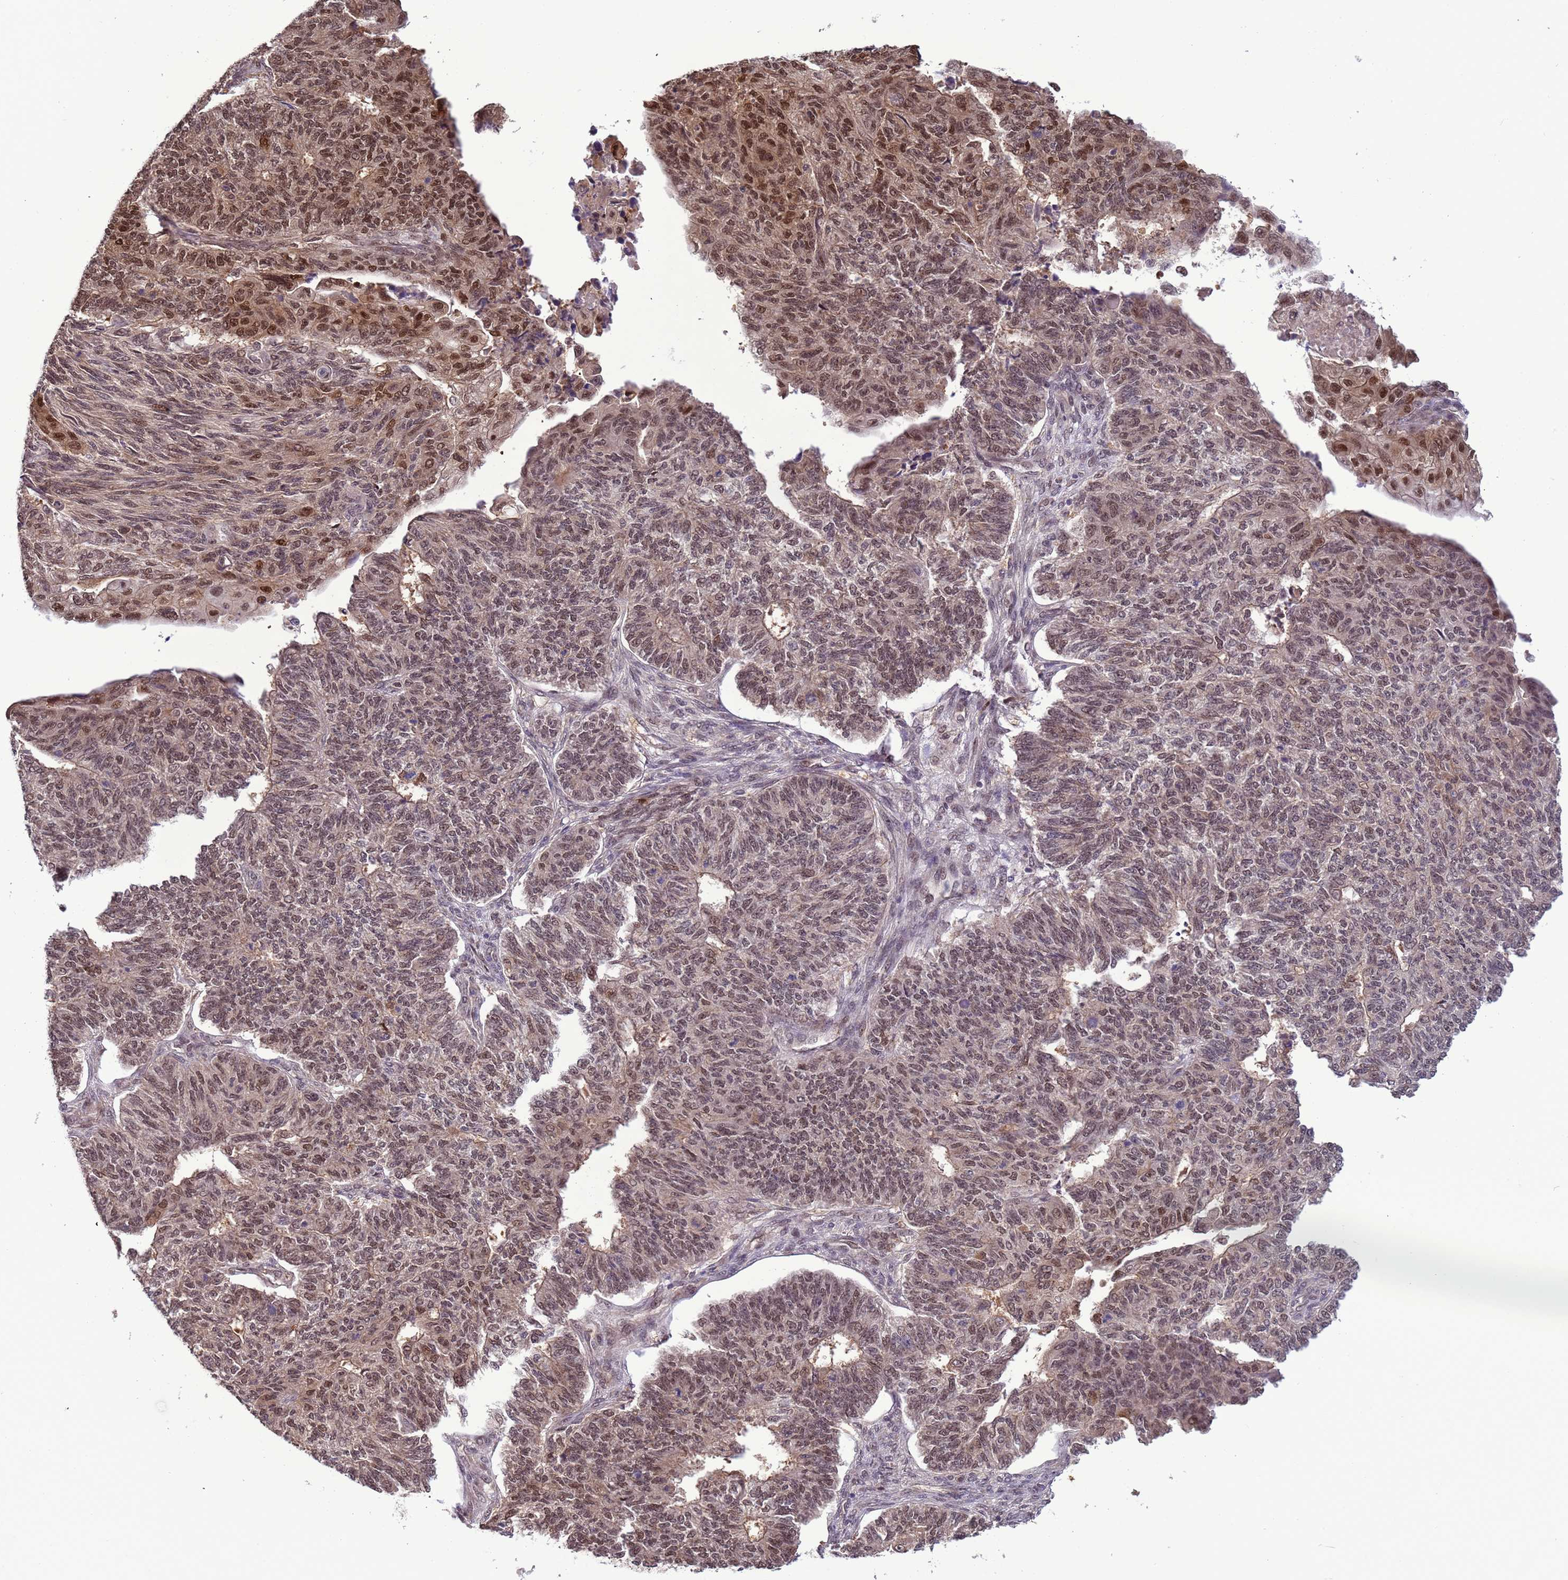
{"staining": {"intensity": "moderate", "quantity": ">75%", "location": "nuclear"}, "tissue": "endometrial cancer", "cell_type": "Tumor cells", "image_type": "cancer", "snomed": [{"axis": "morphology", "description": "Adenocarcinoma, NOS"}, {"axis": "topography", "description": "Endometrium"}], "caption": "Endometrial adenocarcinoma tissue displays moderate nuclear positivity in approximately >75% of tumor cells, visualized by immunohistochemistry.", "gene": "ZBTB5", "patient": {"sex": "female", "age": 32}}